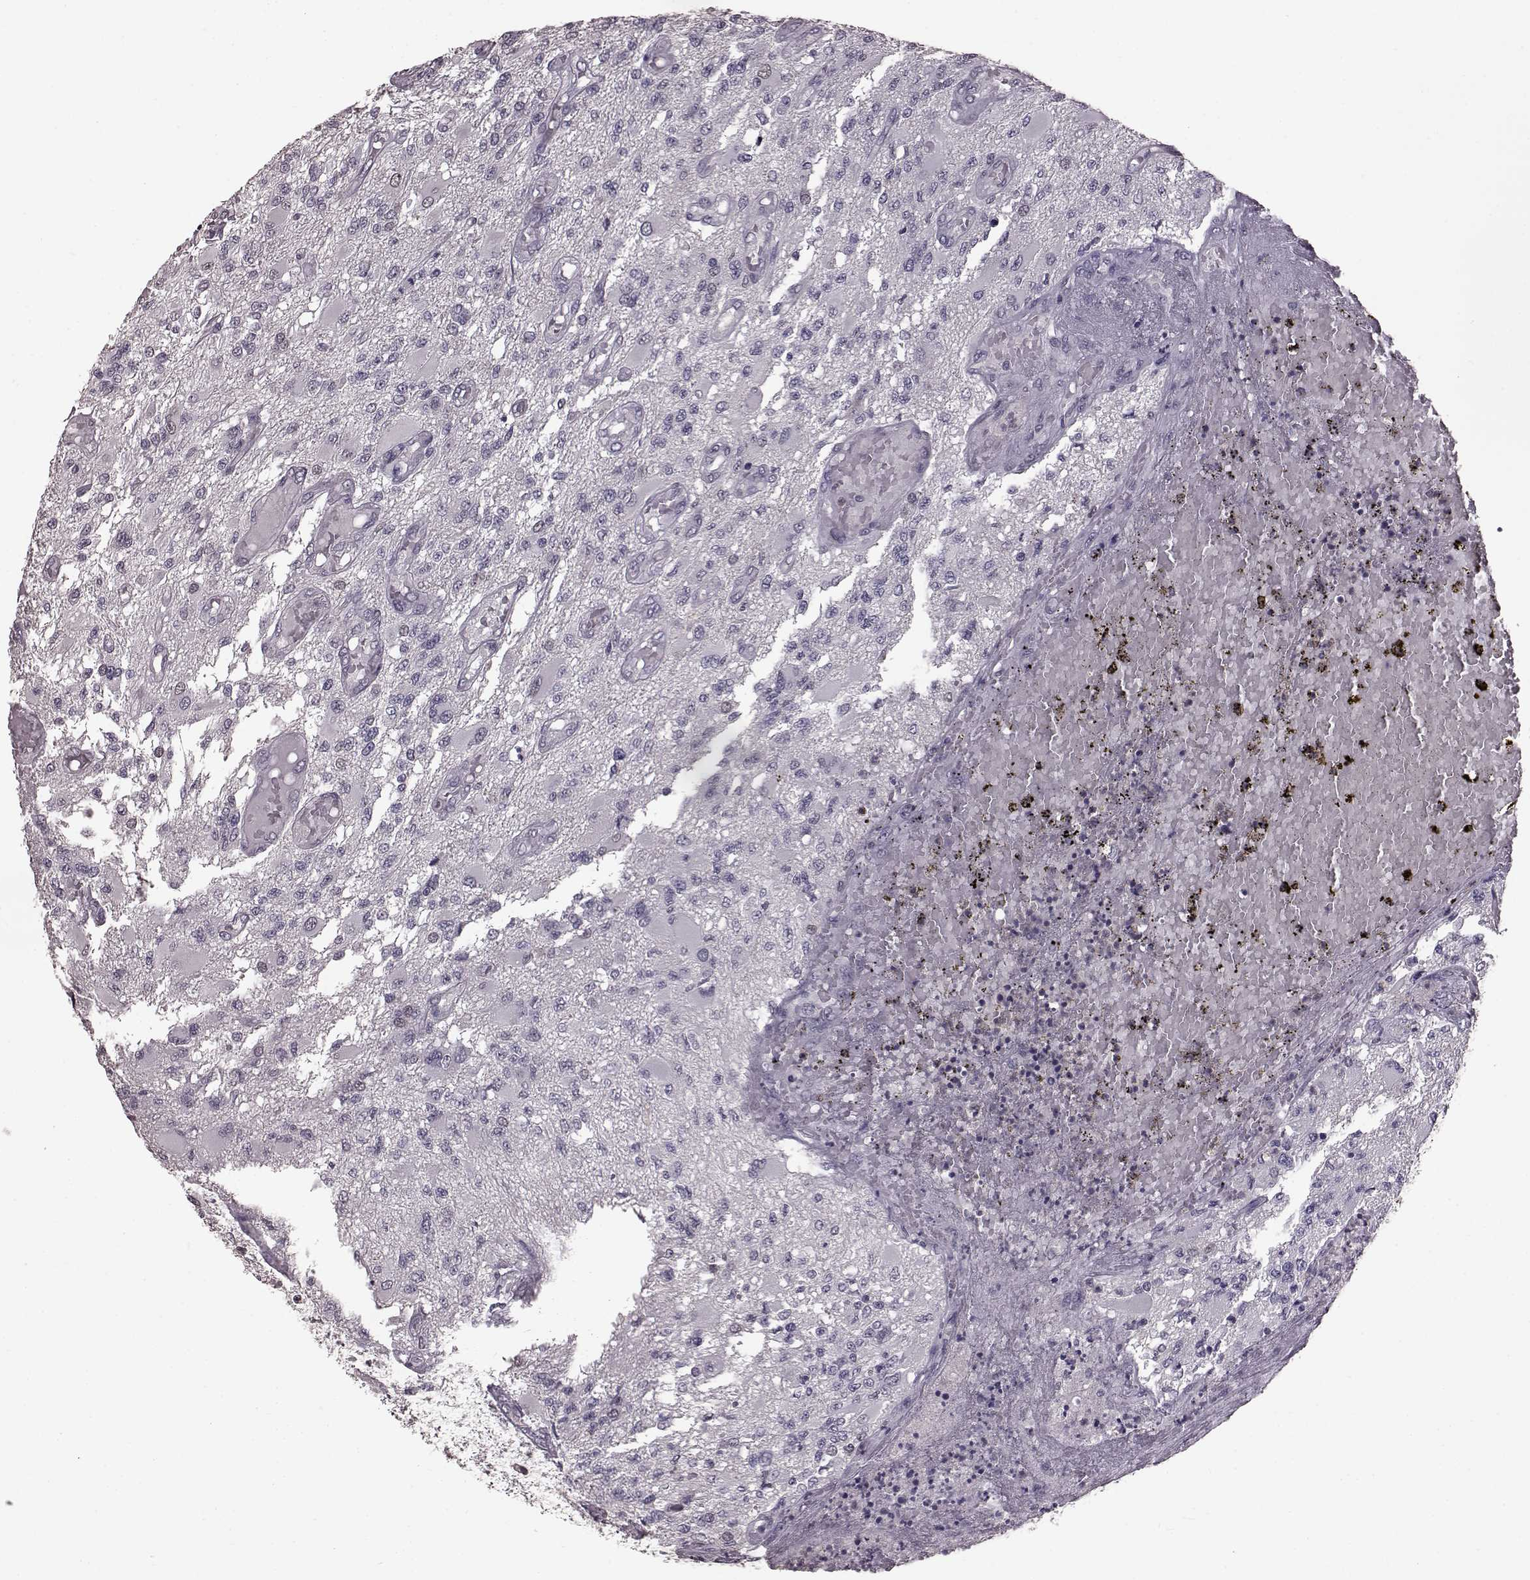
{"staining": {"intensity": "negative", "quantity": "none", "location": "none"}, "tissue": "glioma", "cell_type": "Tumor cells", "image_type": "cancer", "snomed": [{"axis": "morphology", "description": "Glioma, malignant, High grade"}, {"axis": "topography", "description": "Brain"}], "caption": "This is a micrograph of immunohistochemistry staining of glioma, which shows no expression in tumor cells.", "gene": "TSKS", "patient": {"sex": "female", "age": 63}}